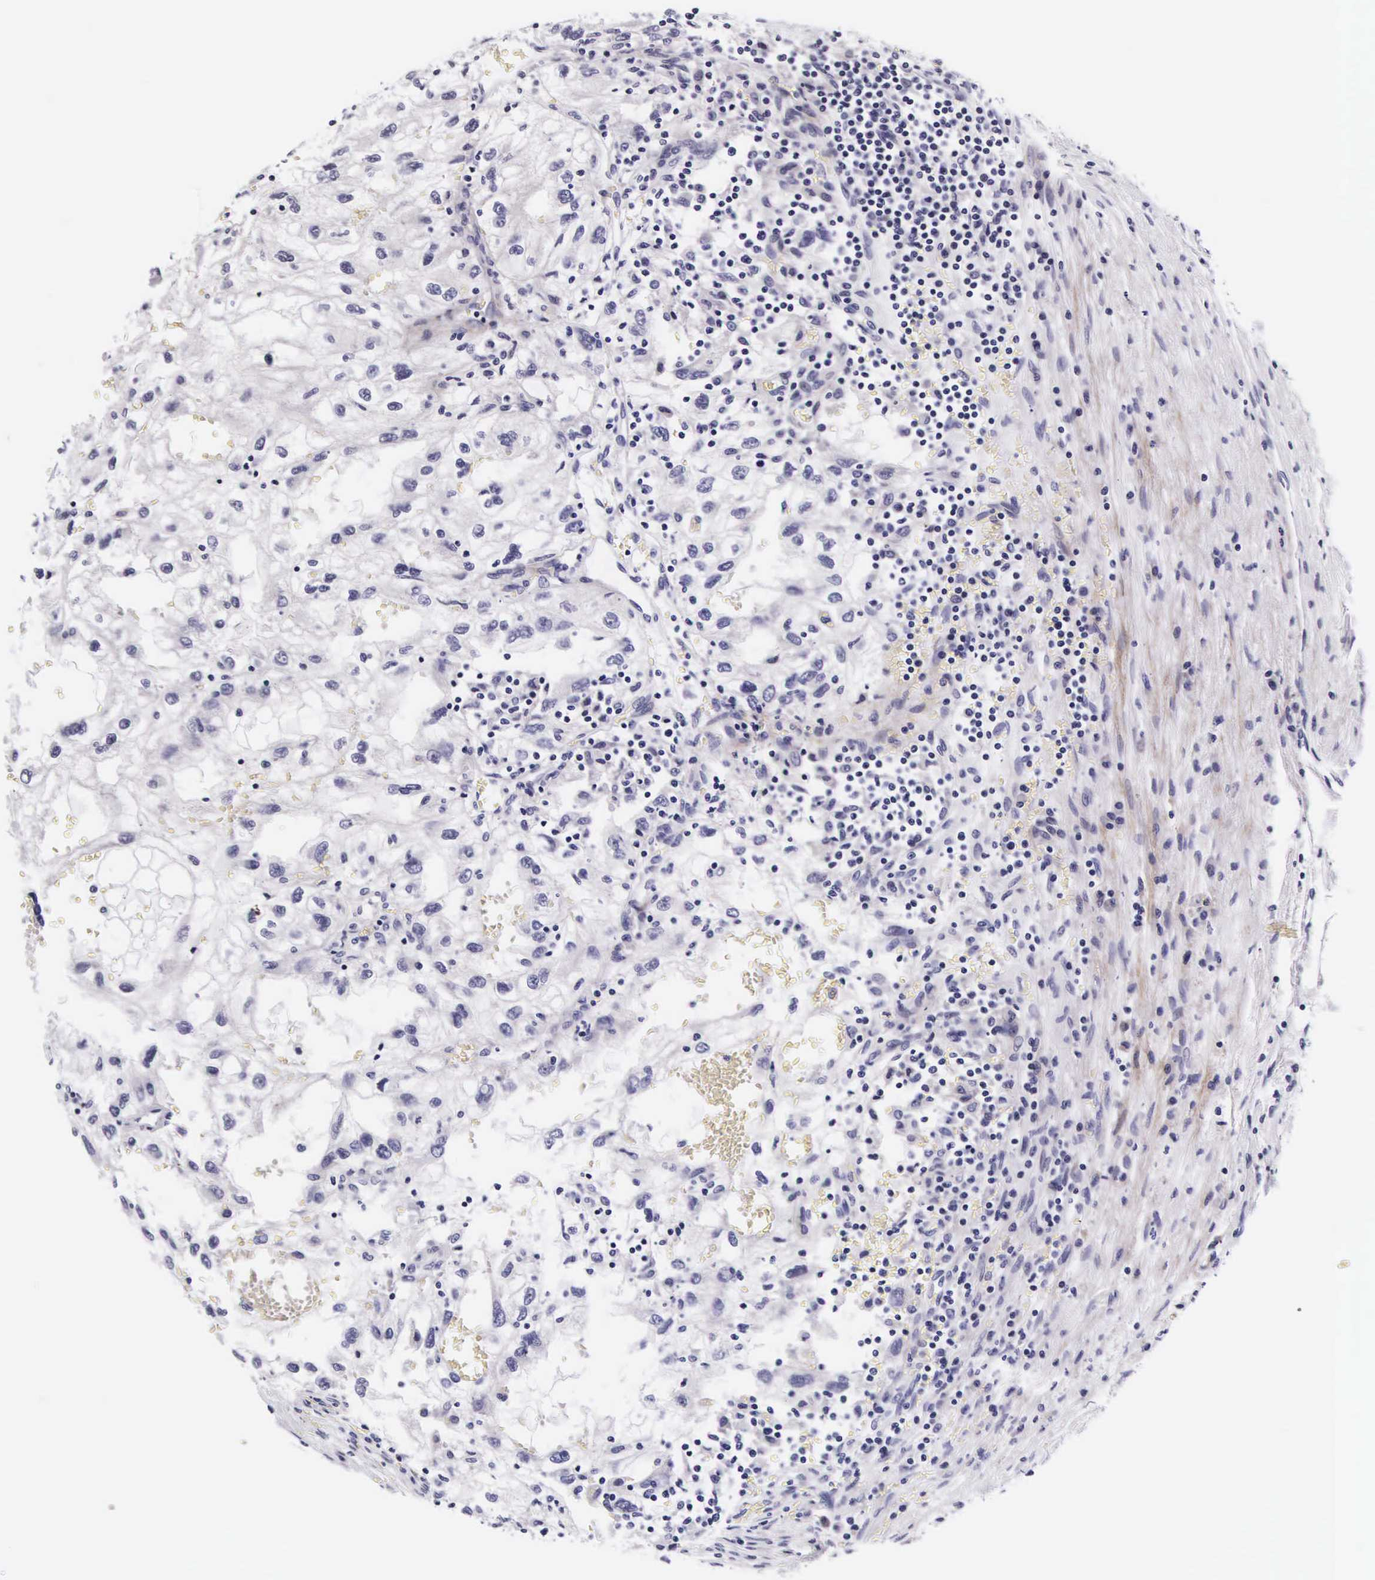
{"staining": {"intensity": "negative", "quantity": "none", "location": "none"}, "tissue": "renal cancer", "cell_type": "Tumor cells", "image_type": "cancer", "snomed": [{"axis": "morphology", "description": "Normal tissue, NOS"}, {"axis": "morphology", "description": "Adenocarcinoma, NOS"}, {"axis": "topography", "description": "Kidney"}], "caption": "Immunohistochemistry histopathology image of human renal cancer (adenocarcinoma) stained for a protein (brown), which exhibits no staining in tumor cells.", "gene": "UPRT", "patient": {"sex": "male", "age": 71}}